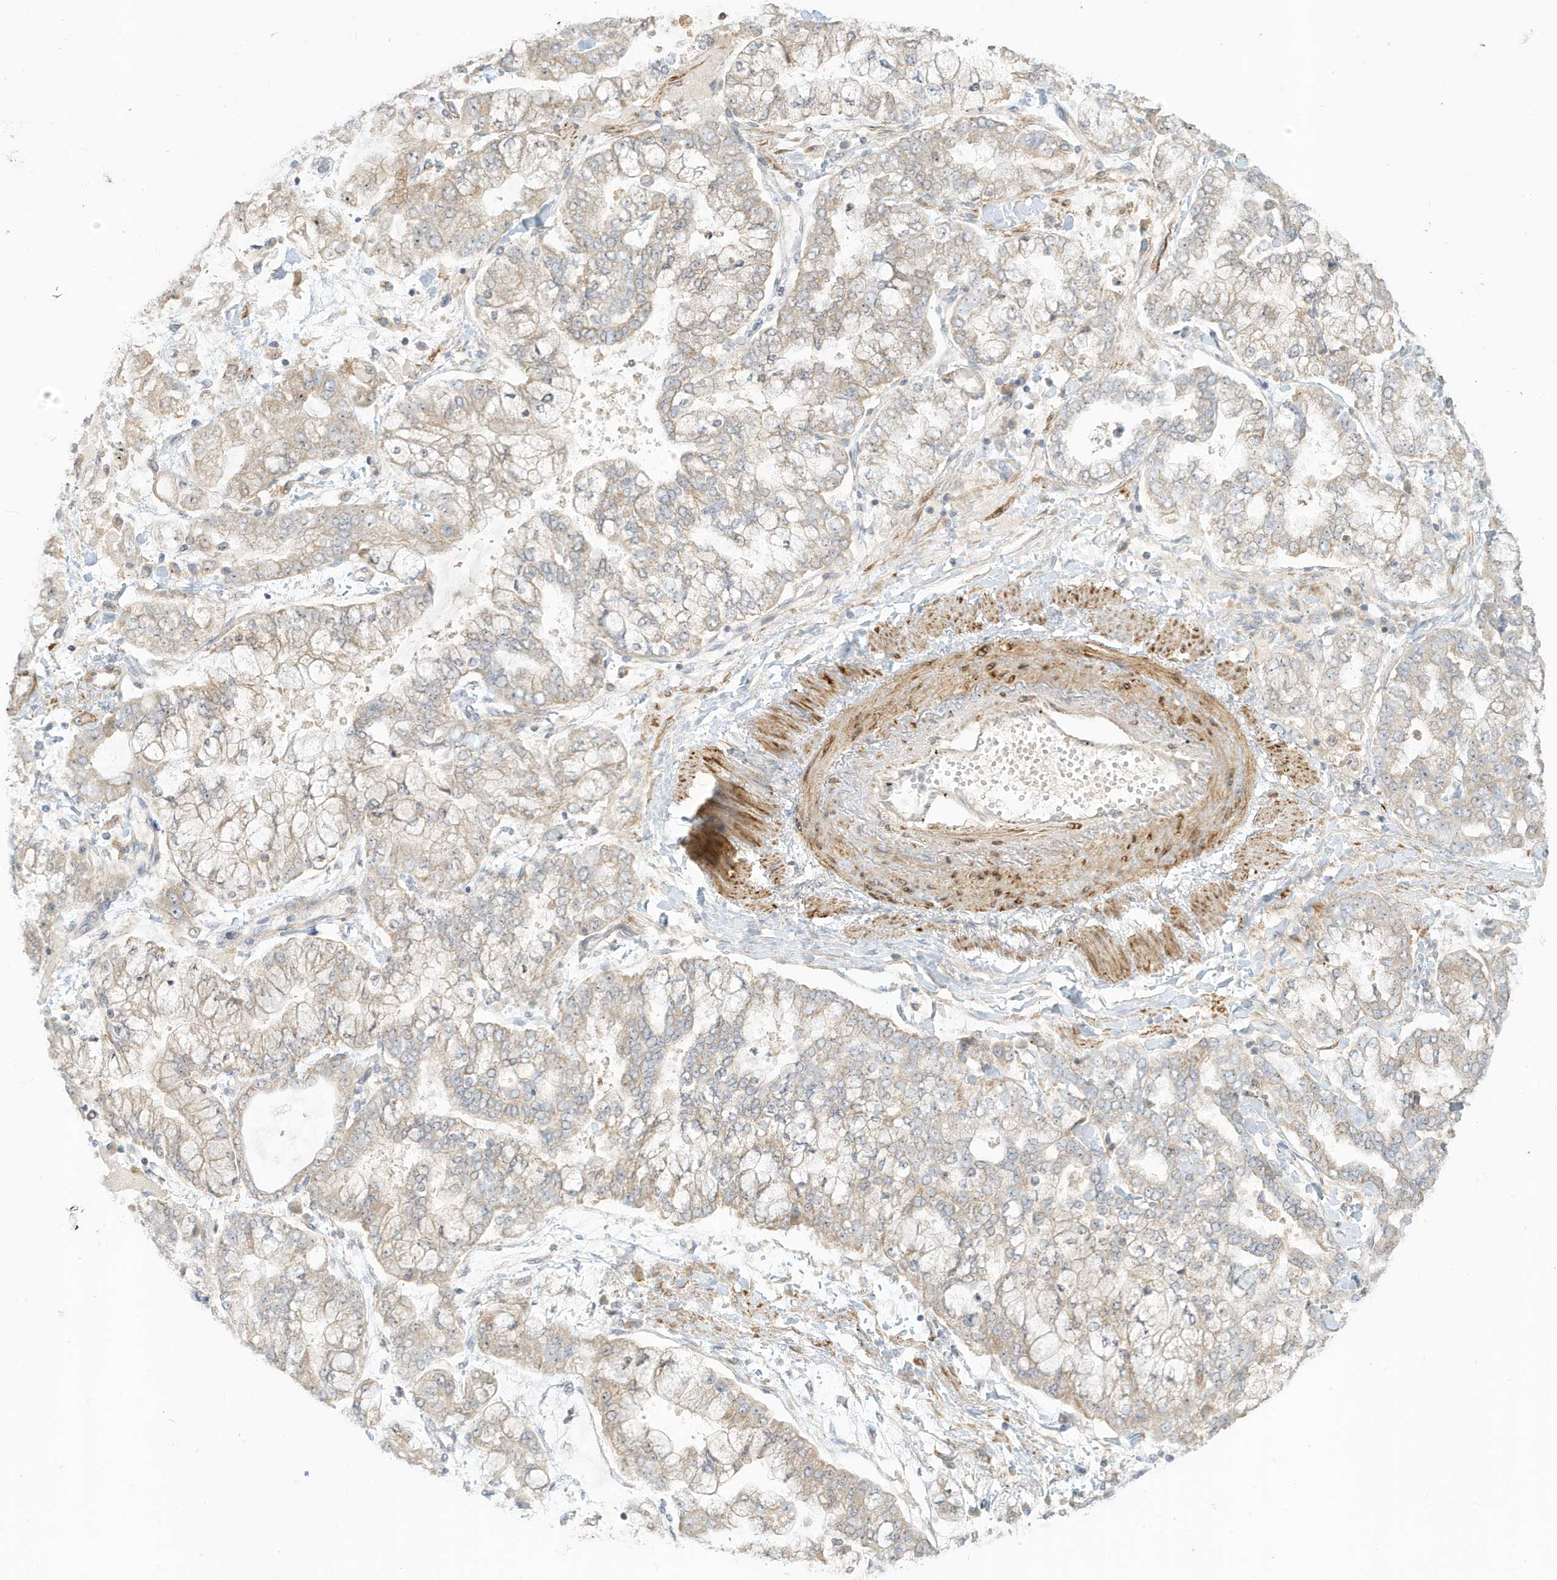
{"staining": {"intensity": "weak", "quantity": "25%-75%", "location": "cytoplasmic/membranous"}, "tissue": "stomach cancer", "cell_type": "Tumor cells", "image_type": "cancer", "snomed": [{"axis": "morphology", "description": "Normal tissue, NOS"}, {"axis": "morphology", "description": "Adenocarcinoma, NOS"}, {"axis": "topography", "description": "Stomach, upper"}, {"axis": "topography", "description": "Stomach"}], "caption": "Immunohistochemical staining of stomach cancer exhibits weak cytoplasmic/membranous protein positivity in approximately 25%-75% of tumor cells.", "gene": "MCOLN1", "patient": {"sex": "male", "age": 76}}